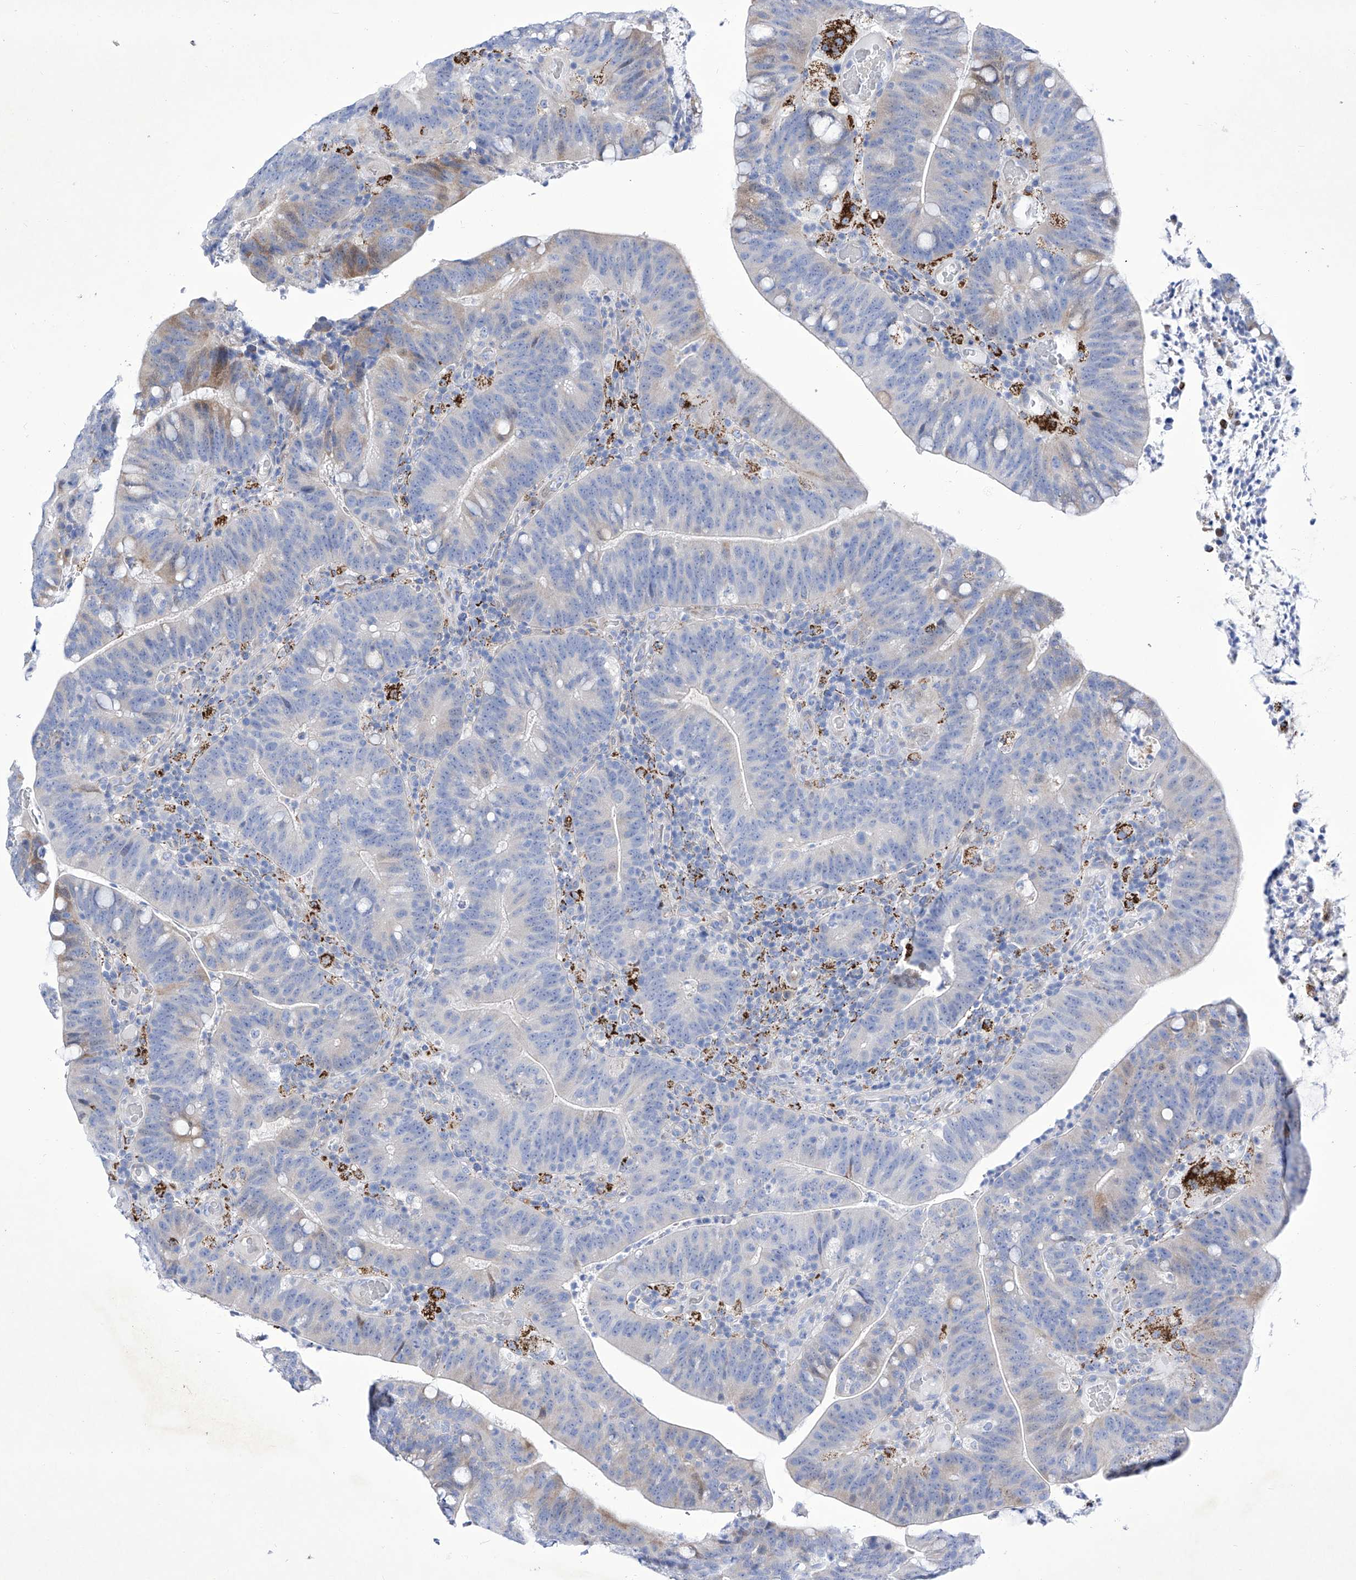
{"staining": {"intensity": "weak", "quantity": "<25%", "location": "cytoplasmic/membranous"}, "tissue": "colorectal cancer", "cell_type": "Tumor cells", "image_type": "cancer", "snomed": [{"axis": "morphology", "description": "Adenocarcinoma, NOS"}, {"axis": "topography", "description": "Colon"}], "caption": "The photomicrograph demonstrates no staining of tumor cells in colorectal cancer.", "gene": "C1orf87", "patient": {"sex": "female", "age": 66}}